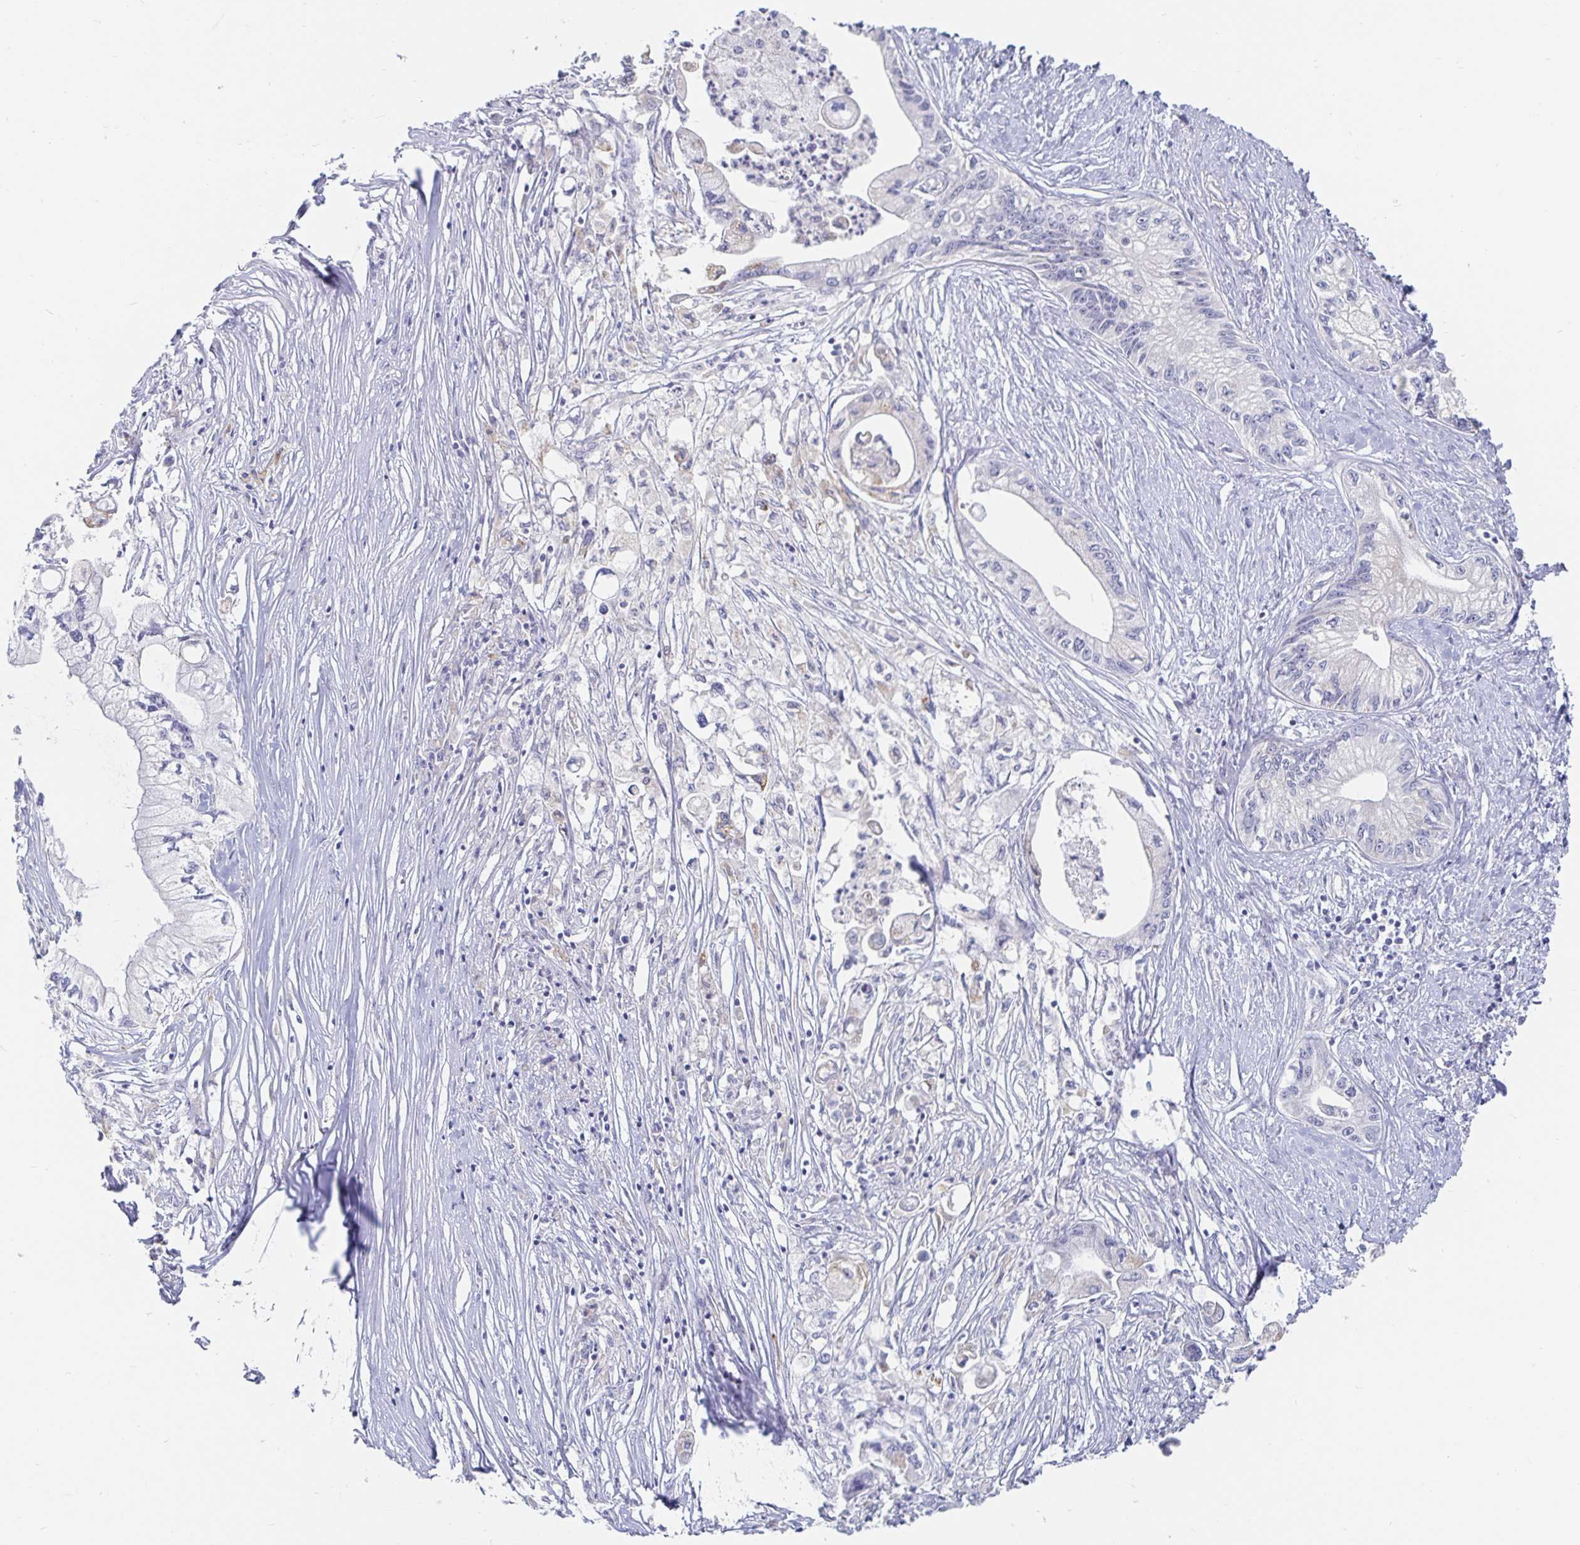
{"staining": {"intensity": "negative", "quantity": "none", "location": "none"}, "tissue": "pancreatic cancer", "cell_type": "Tumor cells", "image_type": "cancer", "snomed": [{"axis": "morphology", "description": "Adenocarcinoma, NOS"}, {"axis": "topography", "description": "Pancreas"}], "caption": "There is no significant positivity in tumor cells of pancreatic adenocarcinoma. The staining was performed using DAB to visualize the protein expression in brown, while the nuclei were stained in blue with hematoxylin (Magnification: 20x).", "gene": "SPPL3", "patient": {"sex": "male", "age": 61}}